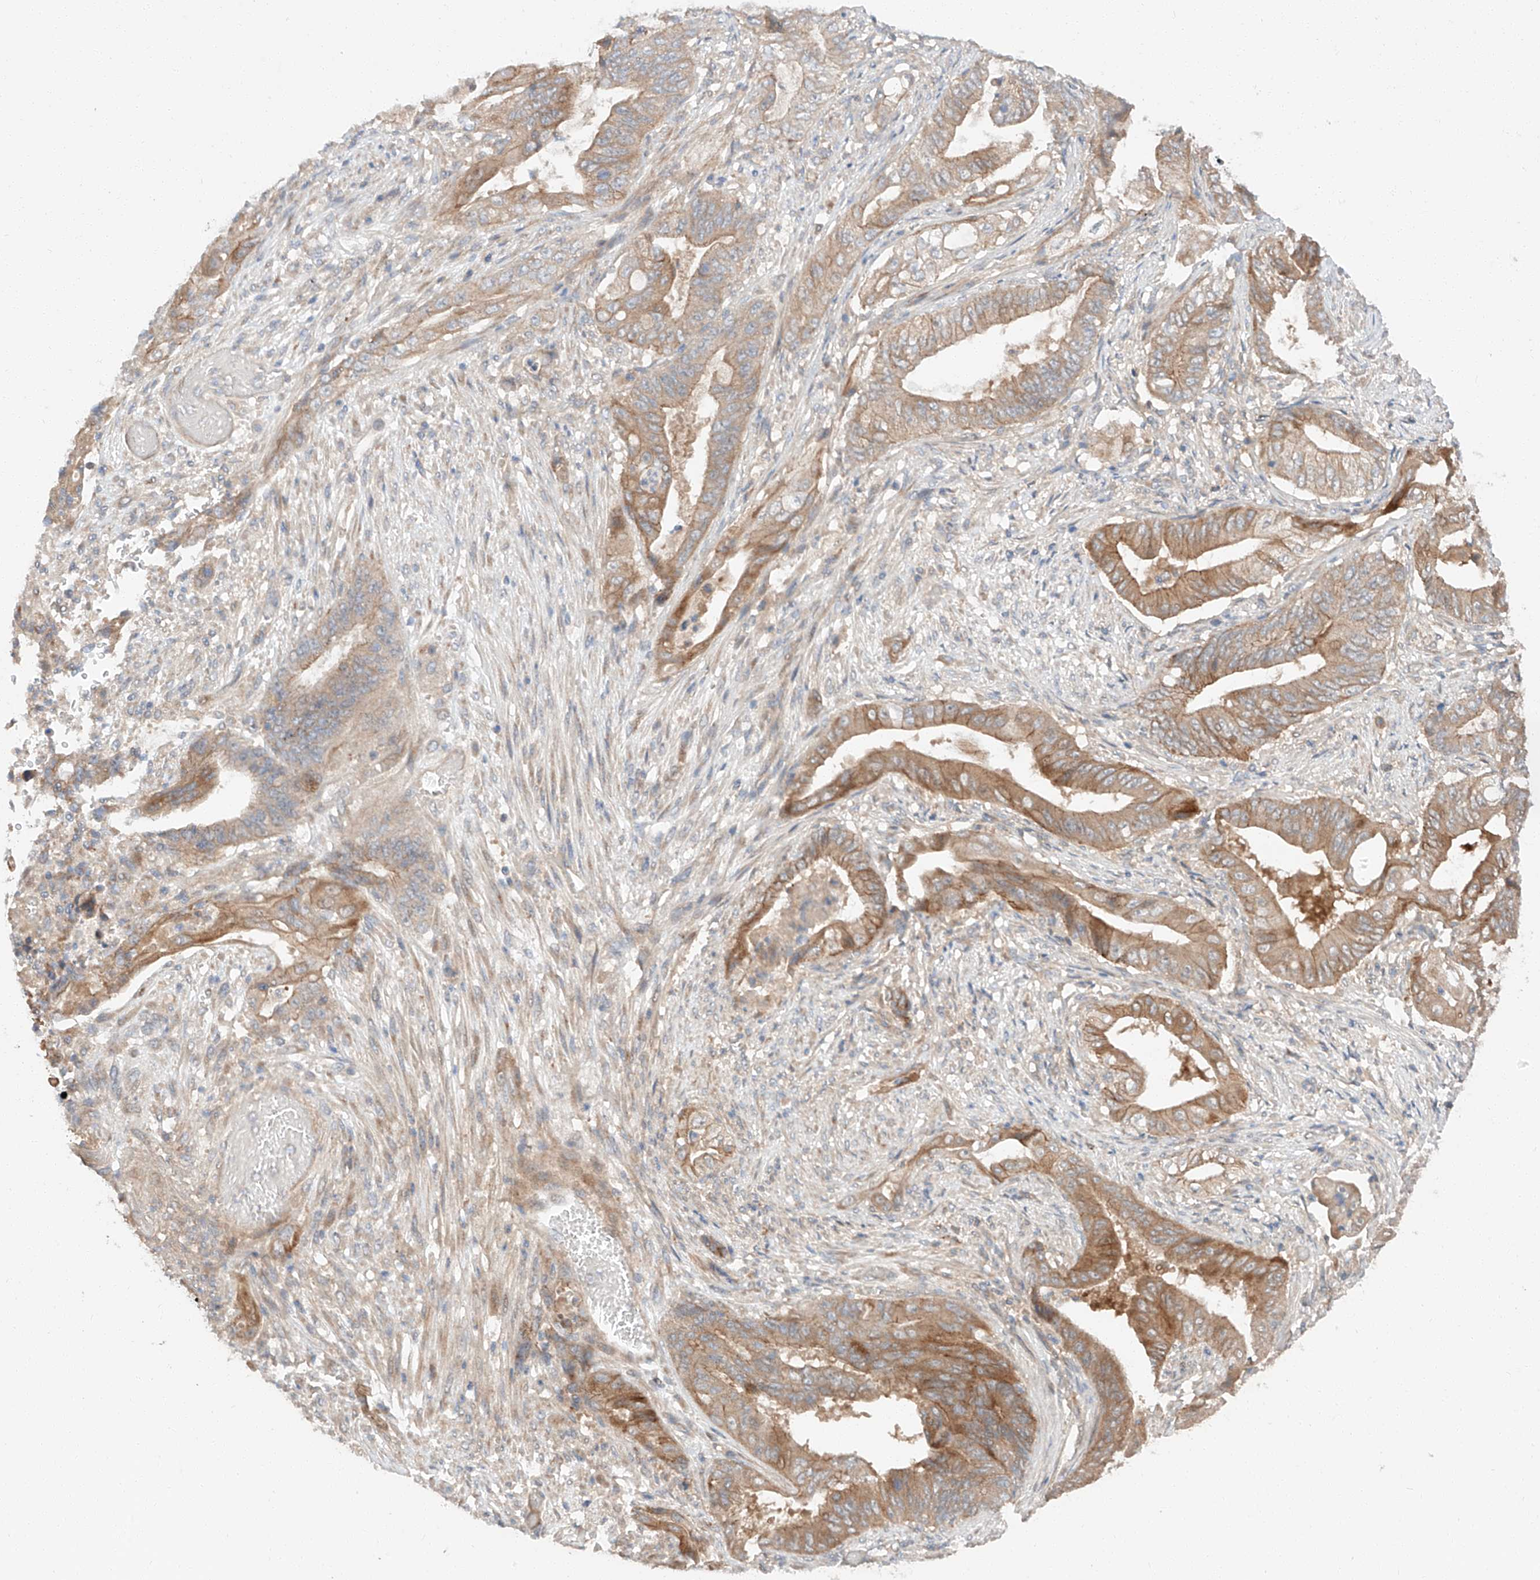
{"staining": {"intensity": "moderate", "quantity": ">75%", "location": "cytoplasmic/membranous"}, "tissue": "stomach cancer", "cell_type": "Tumor cells", "image_type": "cancer", "snomed": [{"axis": "morphology", "description": "Adenocarcinoma, NOS"}, {"axis": "topography", "description": "Stomach"}], "caption": "Adenocarcinoma (stomach) stained with DAB immunohistochemistry reveals medium levels of moderate cytoplasmic/membranous staining in about >75% of tumor cells.", "gene": "XPNPEP1", "patient": {"sex": "female", "age": 73}}